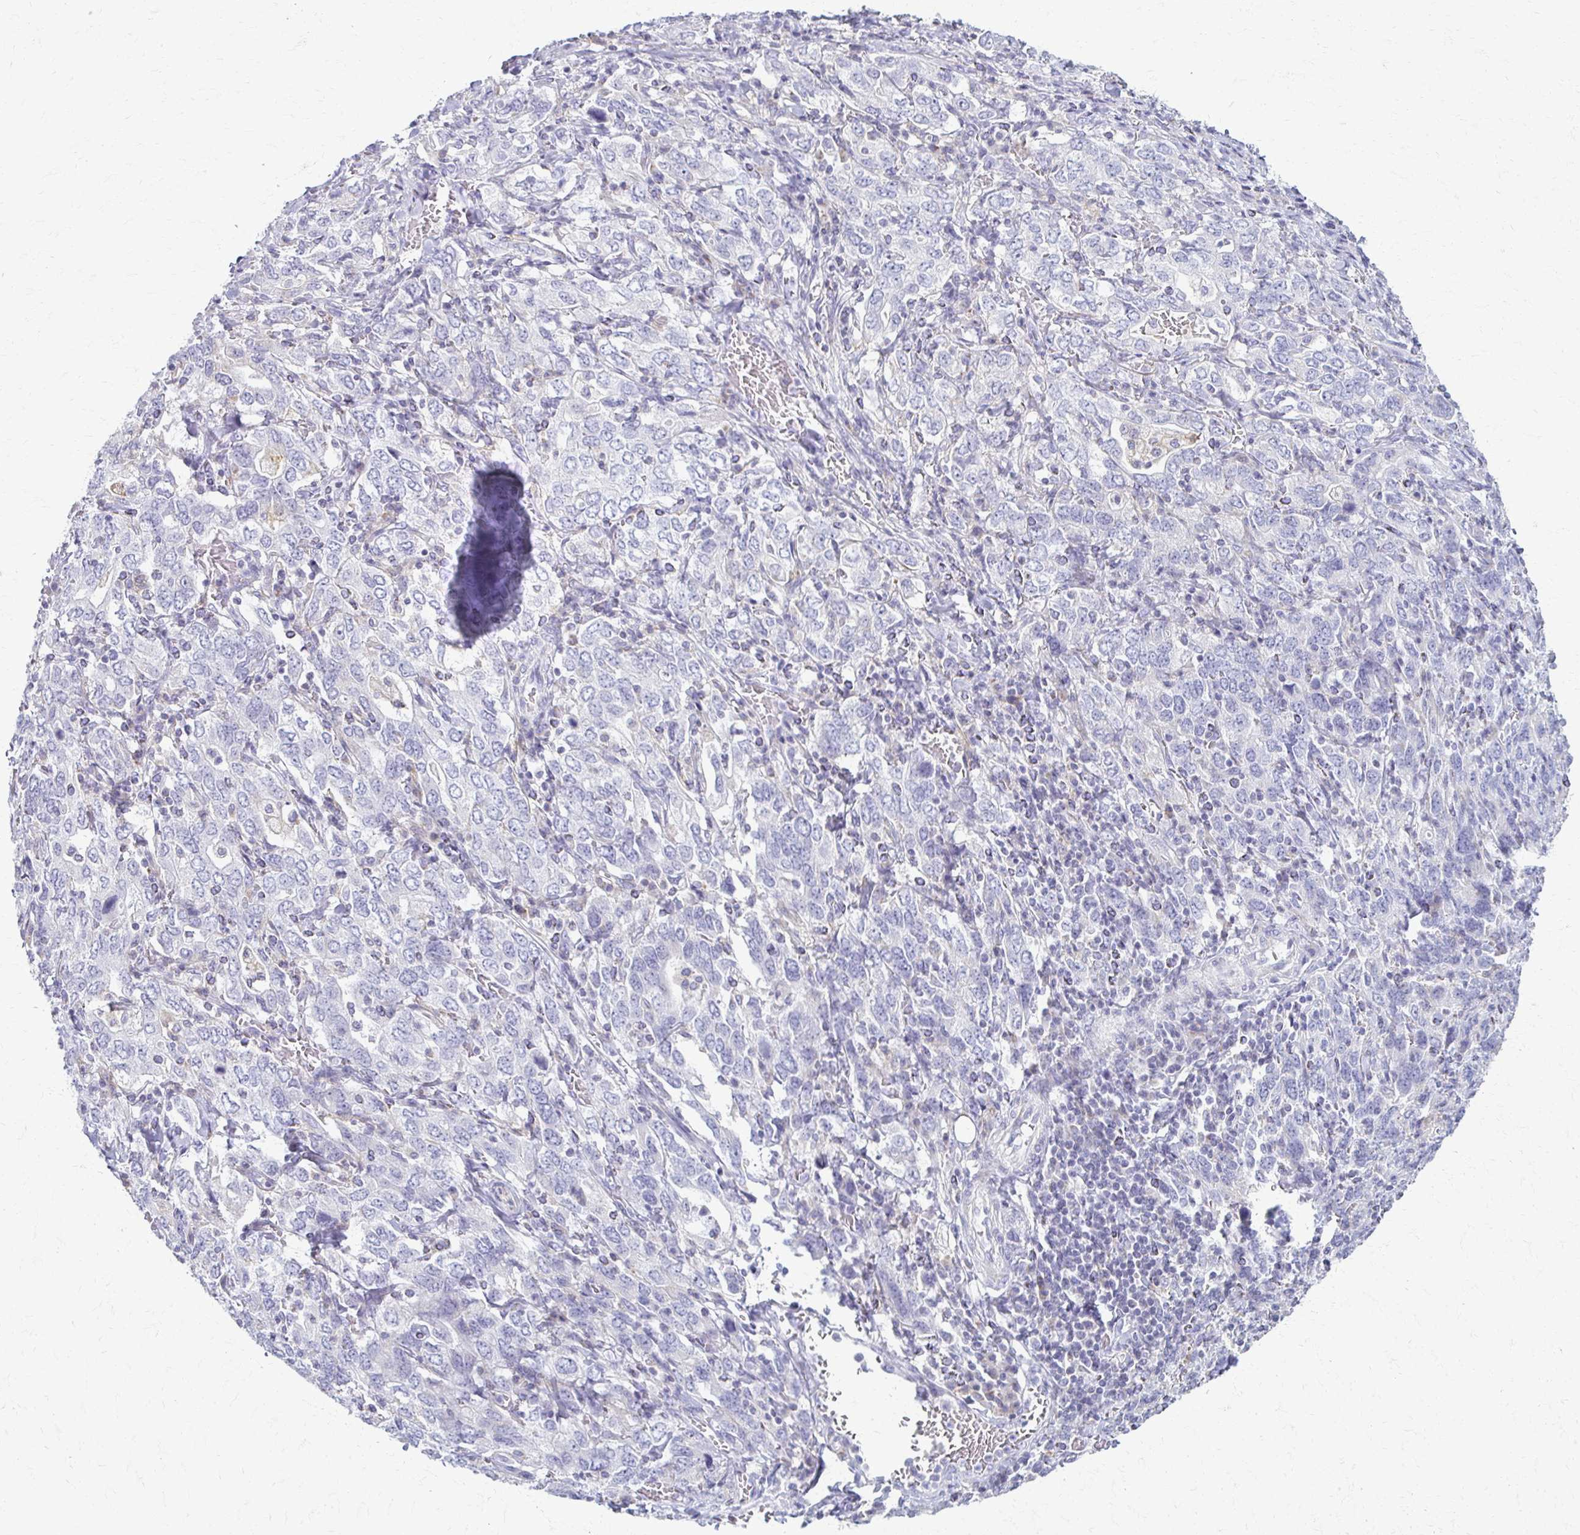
{"staining": {"intensity": "negative", "quantity": "none", "location": "none"}, "tissue": "stomach cancer", "cell_type": "Tumor cells", "image_type": "cancer", "snomed": [{"axis": "morphology", "description": "Adenocarcinoma, NOS"}, {"axis": "topography", "description": "Stomach, upper"}, {"axis": "topography", "description": "Stomach"}], "caption": "The immunohistochemistry histopathology image has no significant positivity in tumor cells of stomach cancer (adenocarcinoma) tissue.", "gene": "FCGR2B", "patient": {"sex": "male", "age": 62}}